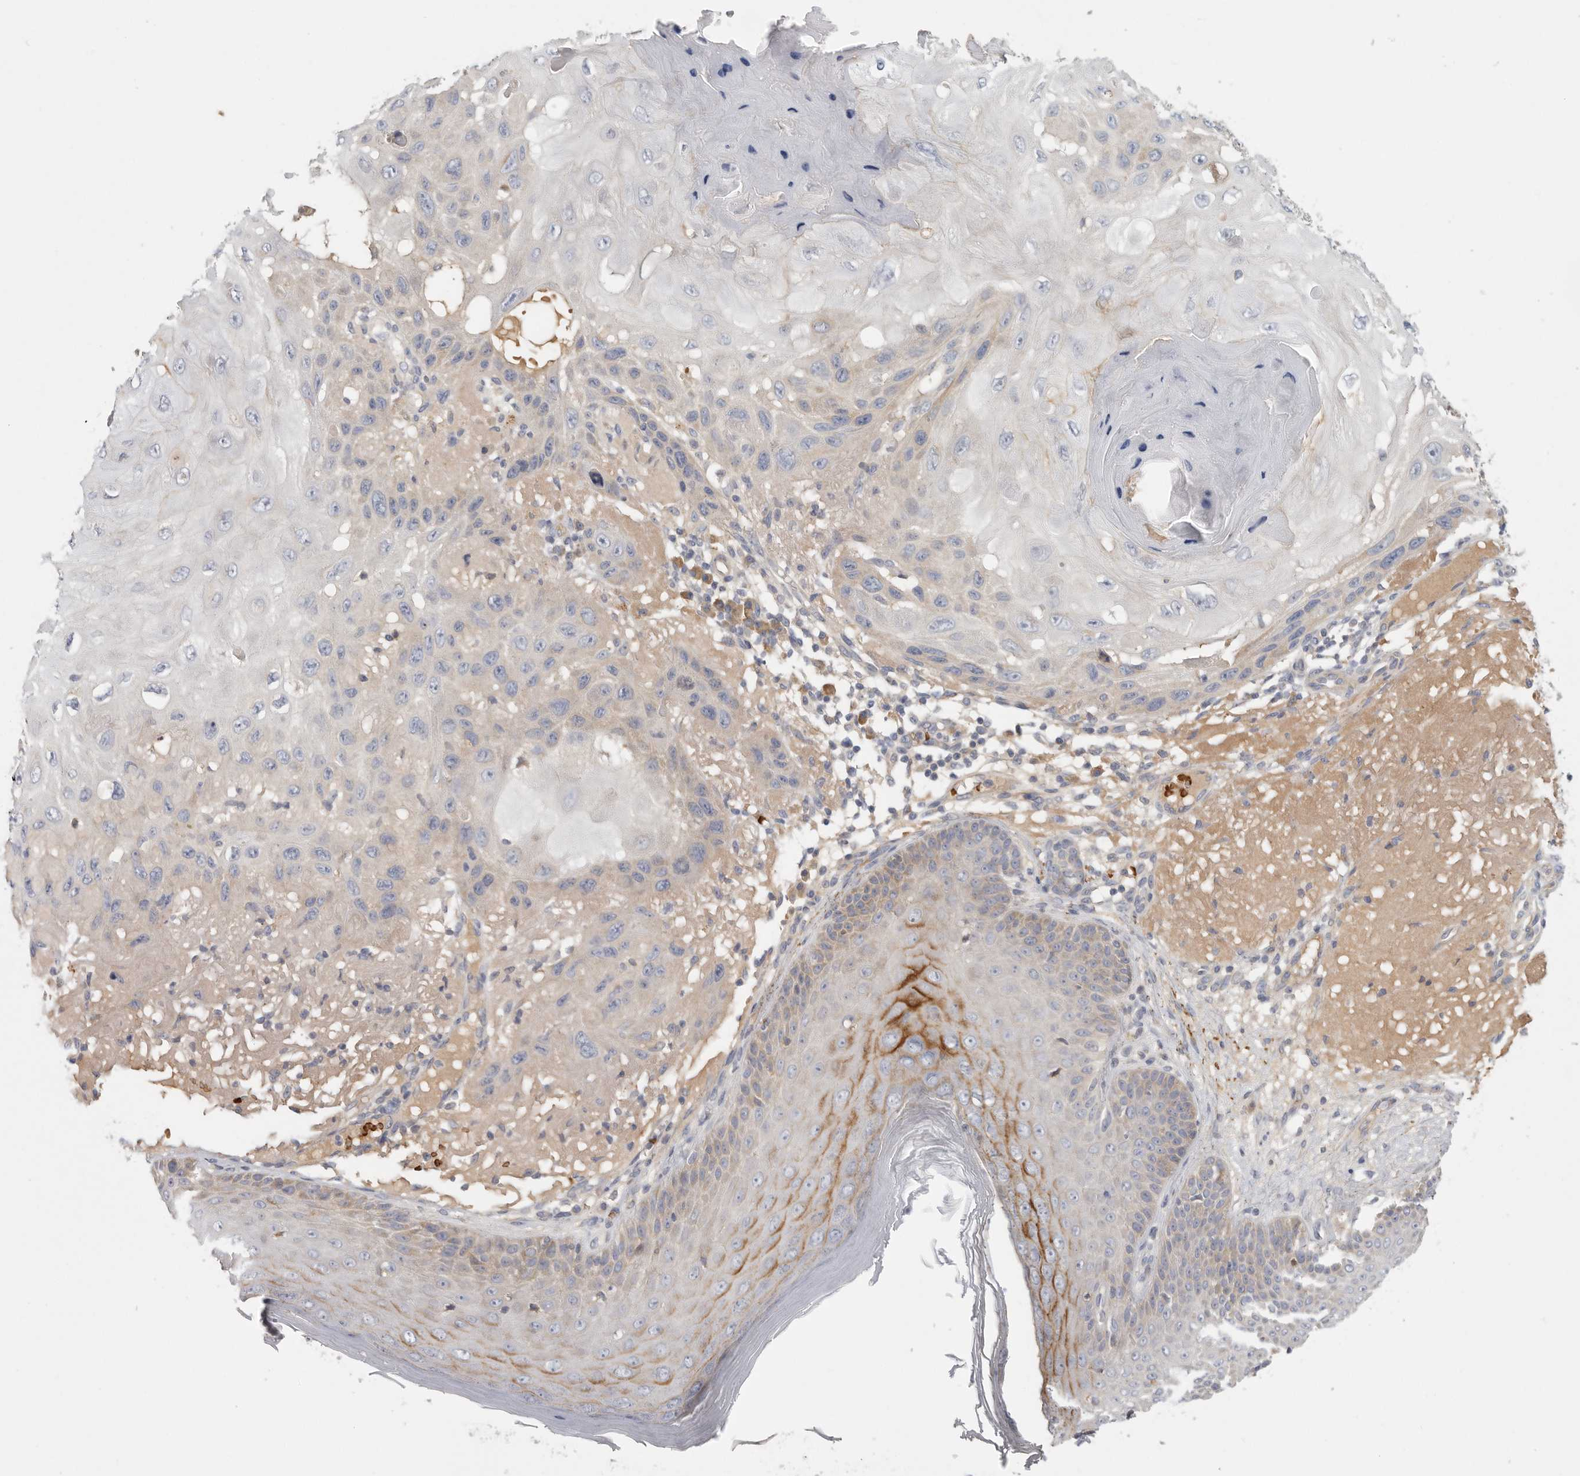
{"staining": {"intensity": "negative", "quantity": "none", "location": "none"}, "tissue": "skin cancer", "cell_type": "Tumor cells", "image_type": "cancer", "snomed": [{"axis": "morphology", "description": "Normal tissue, NOS"}, {"axis": "morphology", "description": "Squamous cell carcinoma, NOS"}, {"axis": "topography", "description": "Skin"}], "caption": "The micrograph shows no staining of tumor cells in skin squamous cell carcinoma. The staining is performed using DAB brown chromogen with nuclei counter-stained in using hematoxylin.", "gene": "CFAP298", "patient": {"sex": "female", "age": 96}}